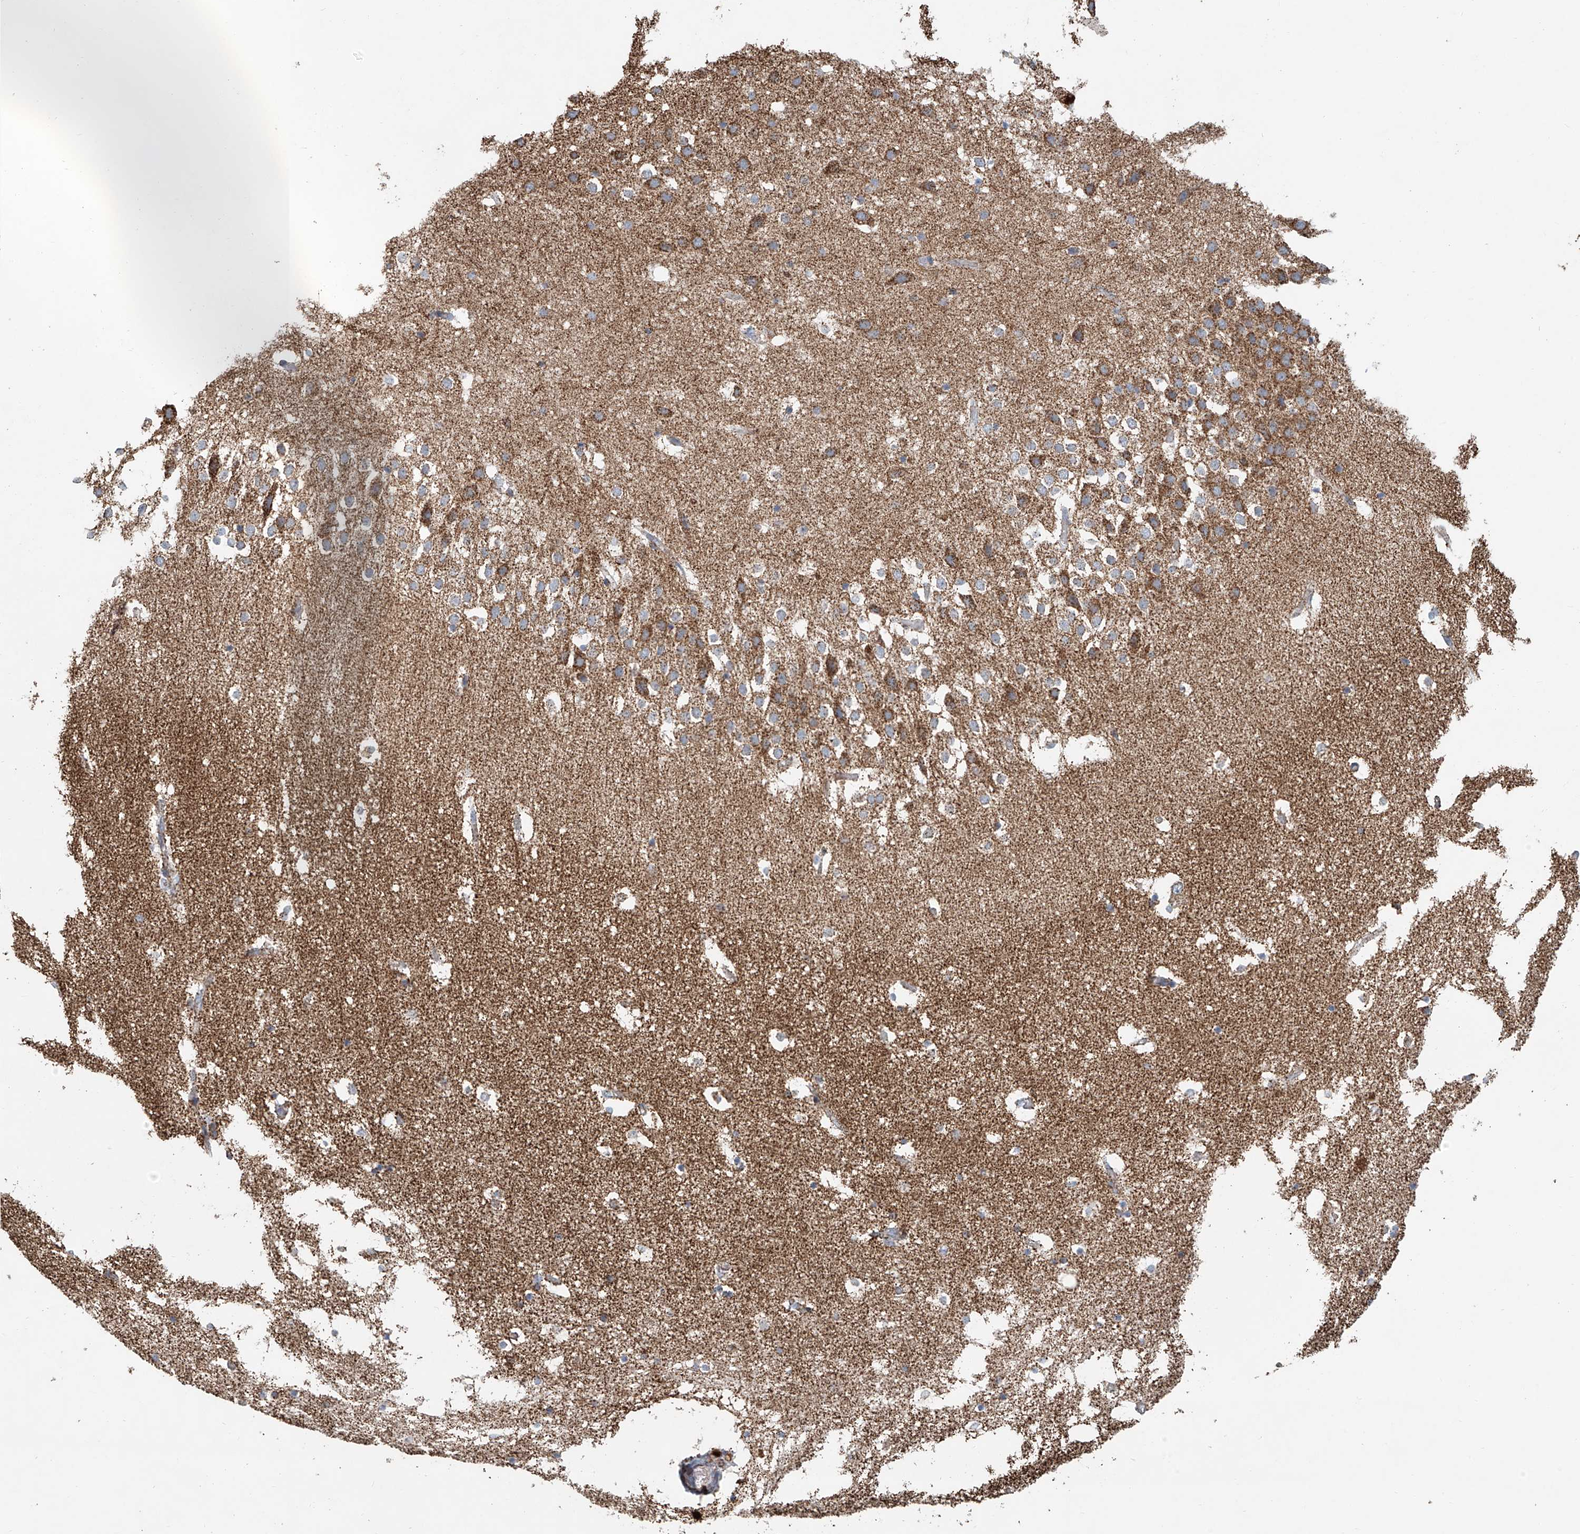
{"staining": {"intensity": "moderate", "quantity": "25%-75%", "location": "cytoplasmic/membranous"}, "tissue": "hippocampus", "cell_type": "Glial cells", "image_type": "normal", "snomed": [{"axis": "morphology", "description": "Normal tissue, NOS"}, {"axis": "topography", "description": "Hippocampus"}], "caption": "Immunohistochemistry (IHC) of unremarkable hippocampus exhibits medium levels of moderate cytoplasmic/membranous expression in about 25%-75% of glial cells.", "gene": "MCL1", "patient": {"sex": "female", "age": 52}}